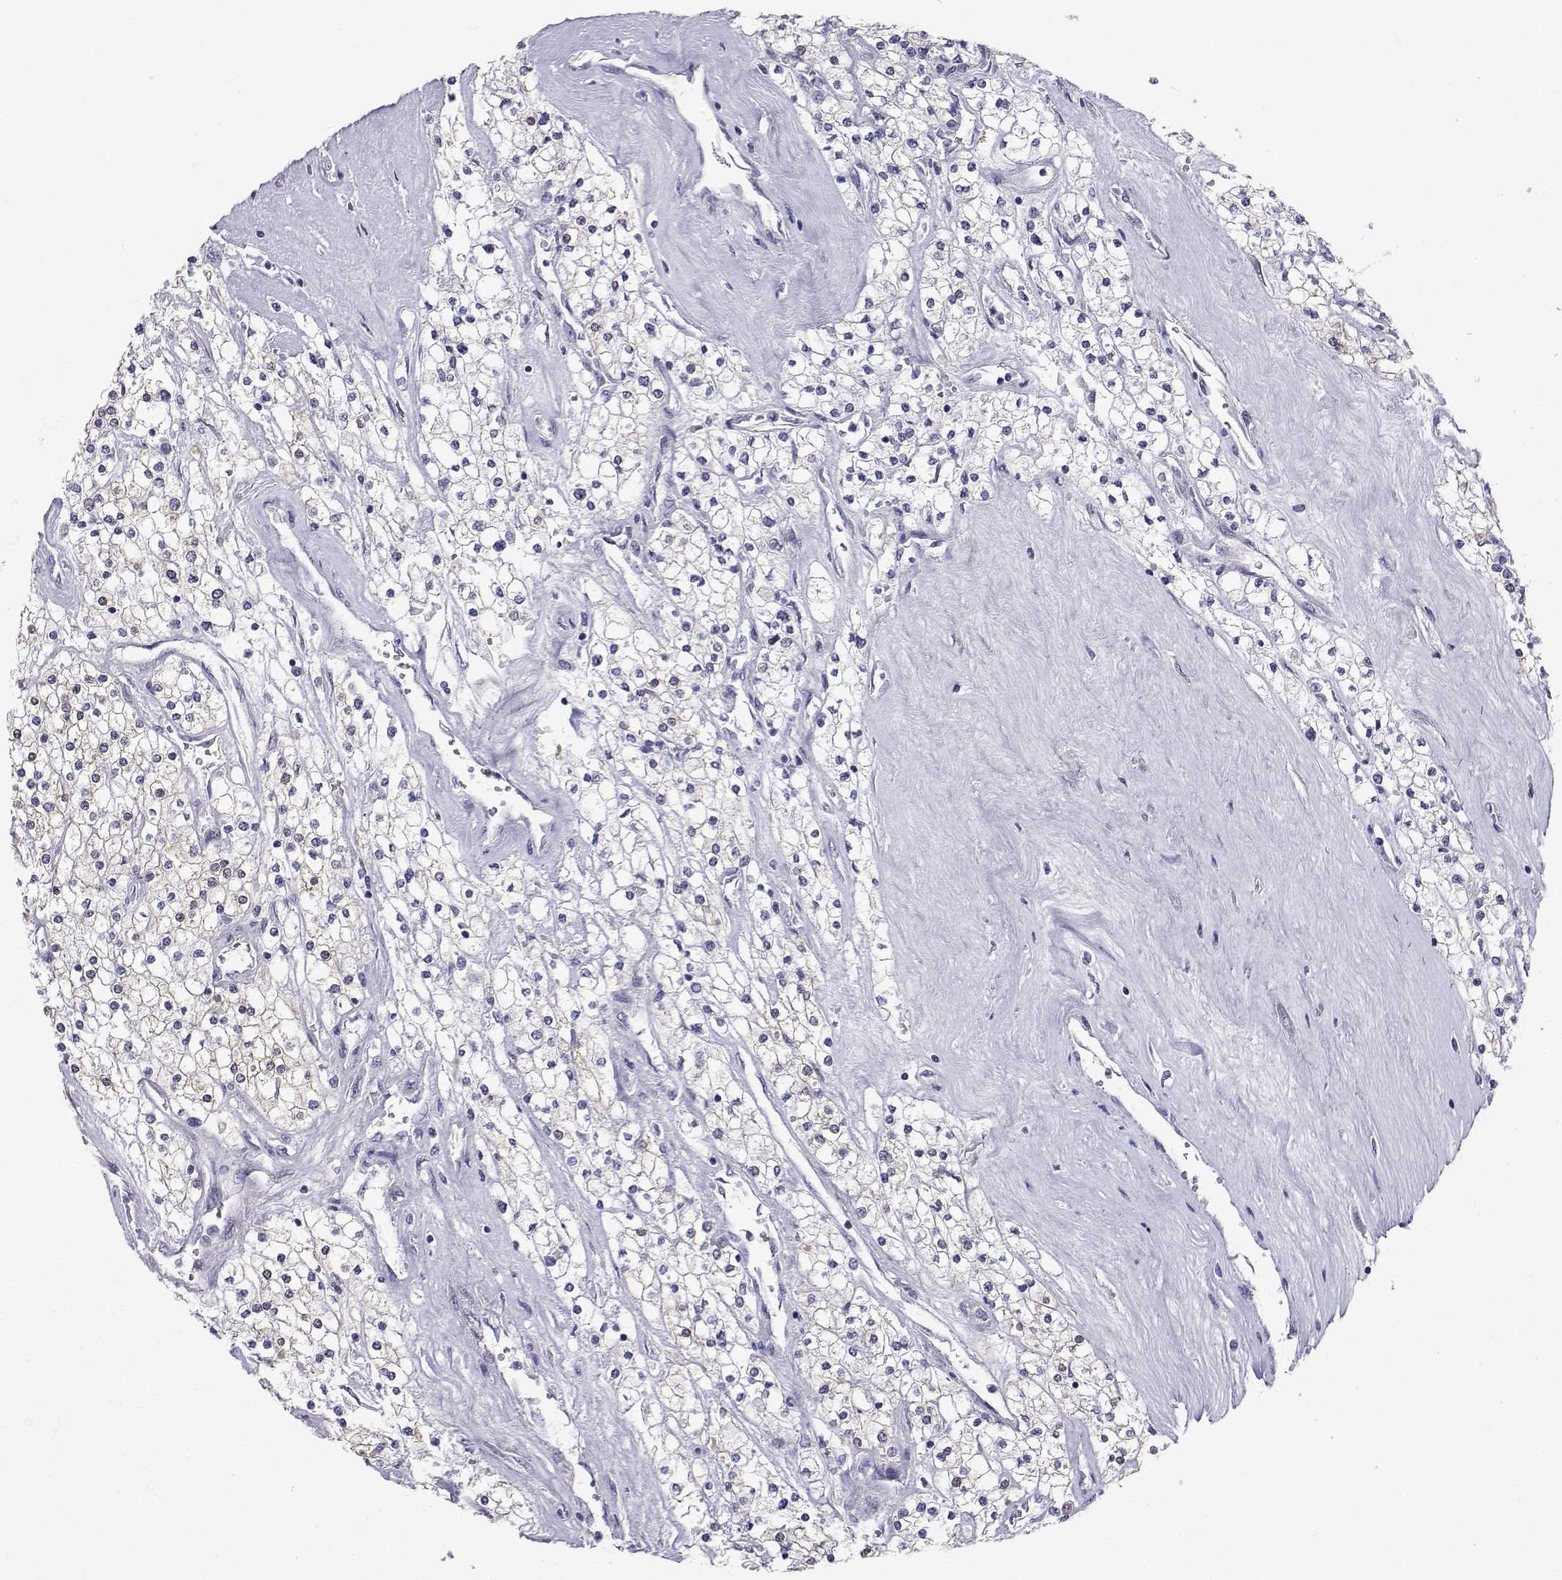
{"staining": {"intensity": "negative", "quantity": "none", "location": "none"}, "tissue": "renal cancer", "cell_type": "Tumor cells", "image_type": "cancer", "snomed": [{"axis": "morphology", "description": "Adenocarcinoma, NOS"}, {"axis": "topography", "description": "Kidney"}], "caption": "Immunohistochemistry photomicrograph of neoplastic tissue: human adenocarcinoma (renal) stained with DAB (3,3'-diaminobenzidine) exhibits no significant protein expression in tumor cells.", "gene": "SLC6A3", "patient": {"sex": "male", "age": 80}}